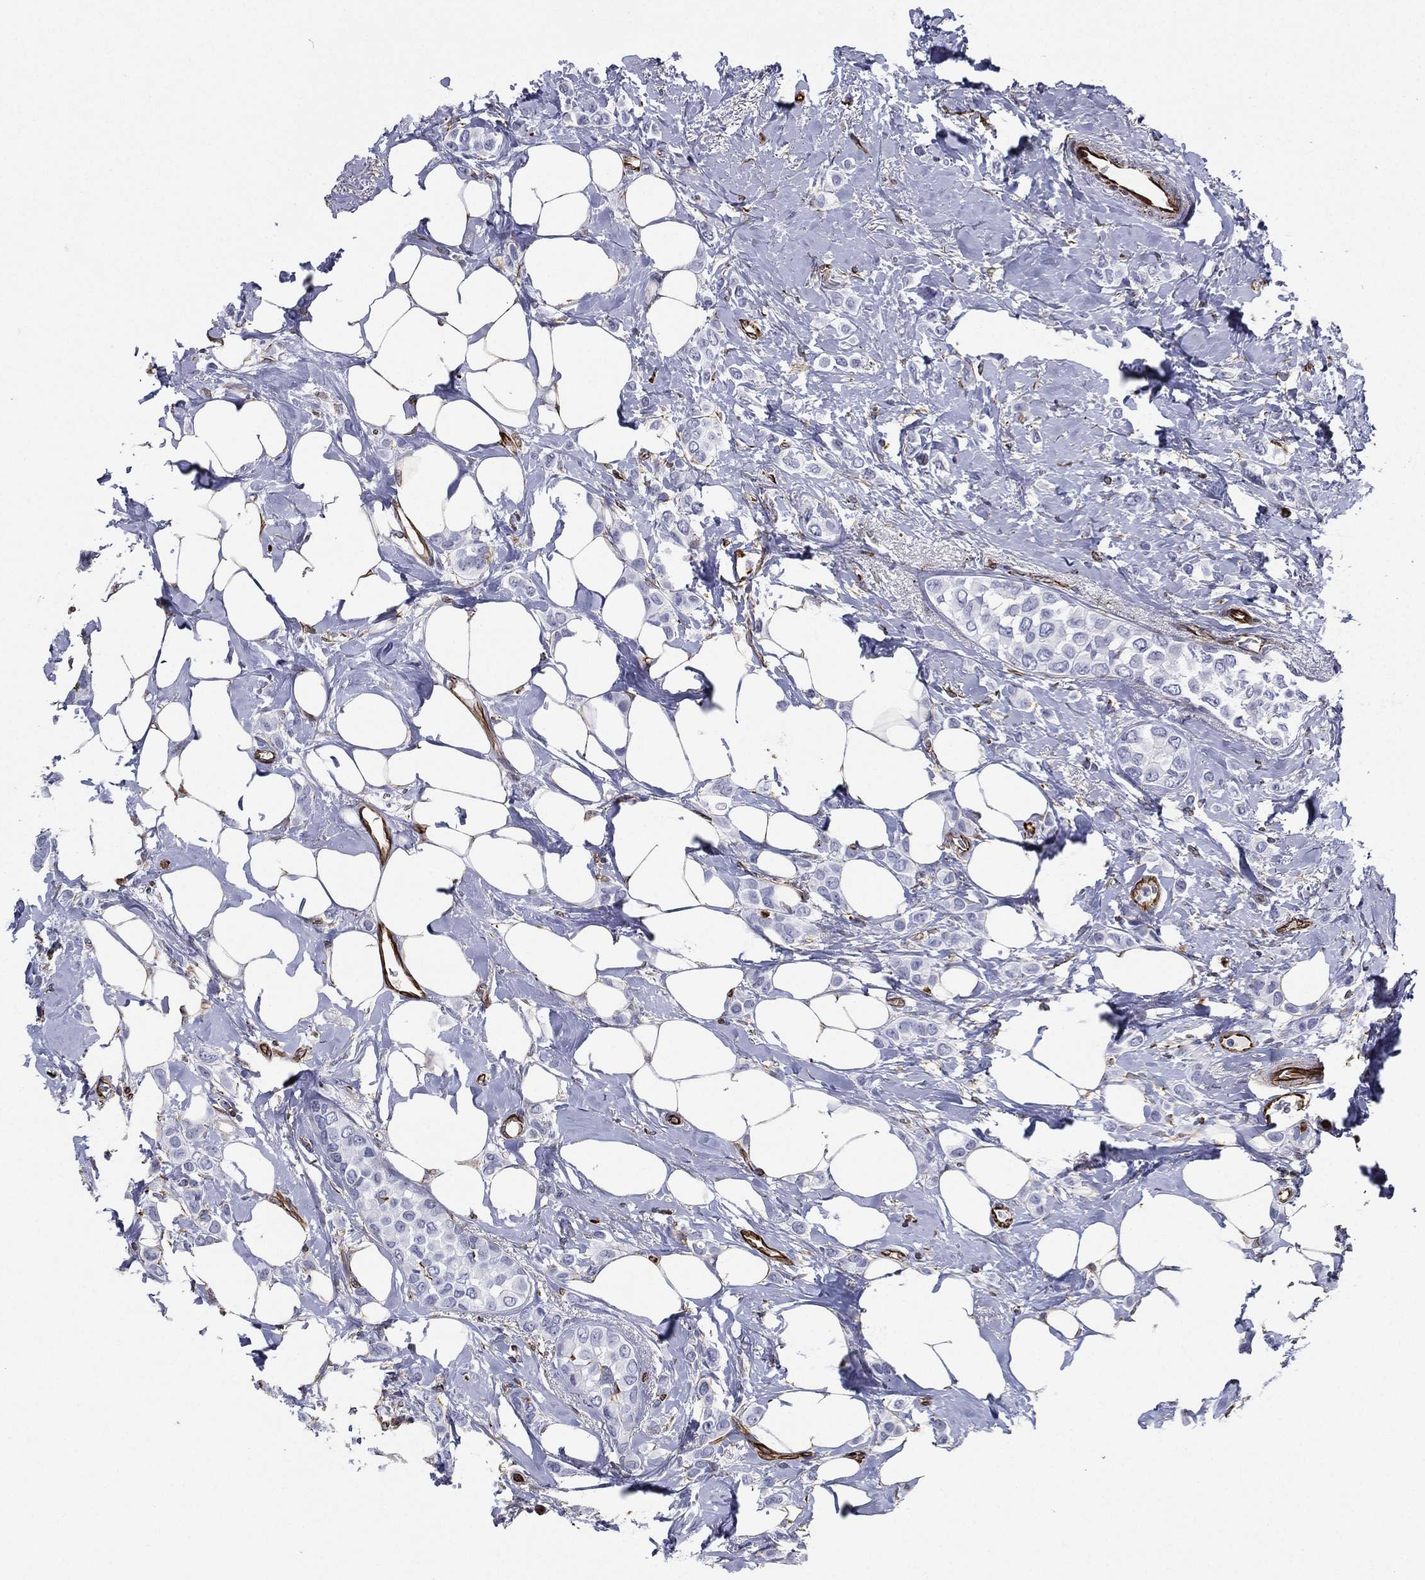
{"staining": {"intensity": "negative", "quantity": "none", "location": "none"}, "tissue": "breast cancer", "cell_type": "Tumor cells", "image_type": "cancer", "snomed": [{"axis": "morphology", "description": "Lobular carcinoma"}, {"axis": "topography", "description": "Breast"}], "caption": "Human lobular carcinoma (breast) stained for a protein using immunohistochemistry shows no staining in tumor cells.", "gene": "MAS1", "patient": {"sex": "female", "age": 66}}